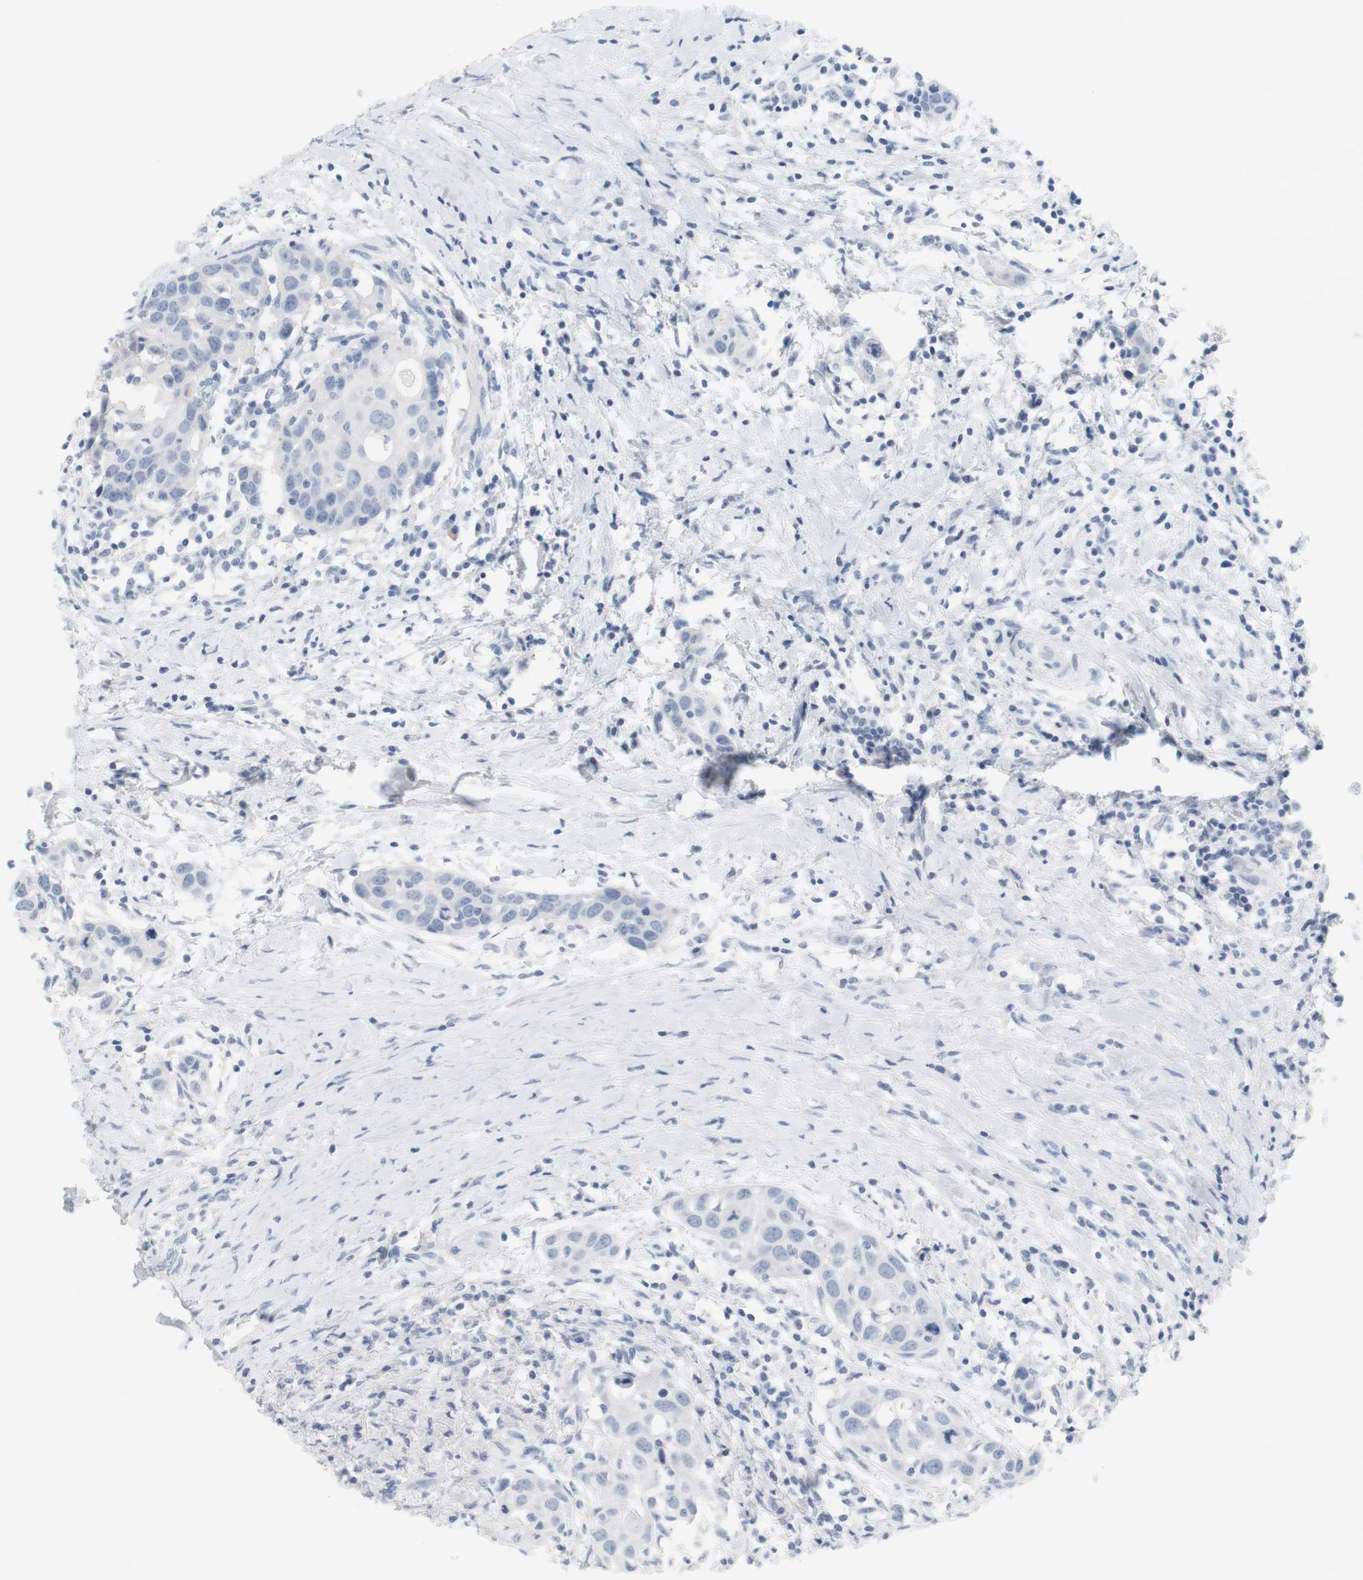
{"staining": {"intensity": "negative", "quantity": "none", "location": "none"}, "tissue": "head and neck cancer", "cell_type": "Tumor cells", "image_type": "cancer", "snomed": [{"axis": "morphology", "description": "Squamous cell carcinoma, NOS"}, {"axis": "topography", "description": "Oral tissue"}, {"axis": "topography", "description": "Head-Neck"}], "caption": "This is a image of IHC staining of head and neck cancer (squamous cell carcinoma), which shows no expression in tumor cells.", "gene": "OPRM1", "patient": {"sex": "female", "age": 50}}